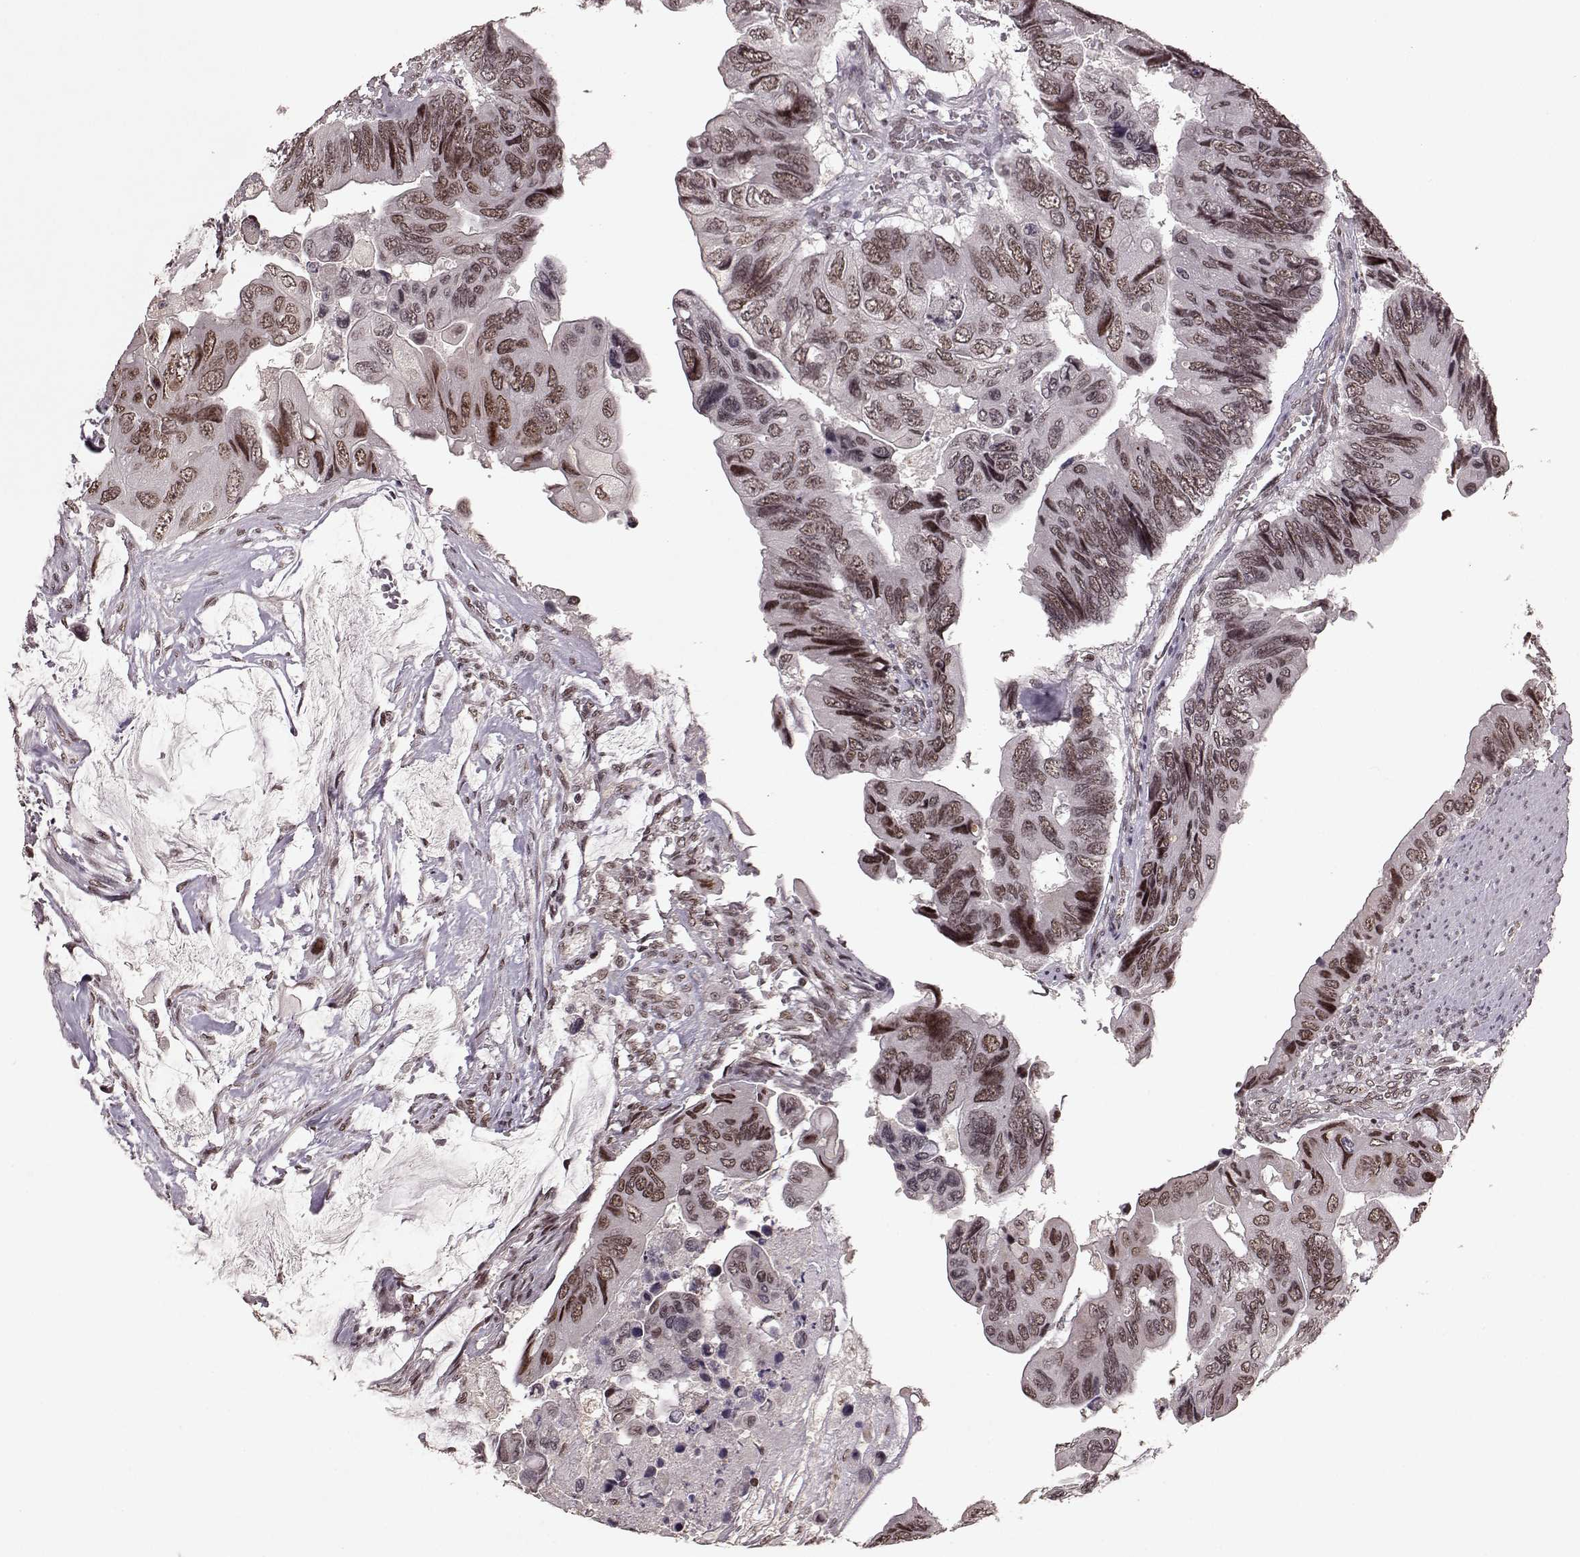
{"staining": {"intensity": "weak", "quantity": ">75%", "location": "nuclear"}, "tissue": "colorectal cancer", "cell_type": "Tumor cells", "image_type": "cancer", "snomed": [{"axis": "morphology", "description": "Adenocarcinoma, NOS"}, {"axis": "topography", "description": "Rectum"}], "caption": "Human adenocarcinoma (colorectal) stained with a brown dye displays weak nuclear positive positivity in approximately >75% of tumor cells.", "gene": "RRAGD", "patient": {"sex": "male", "age": 63}}